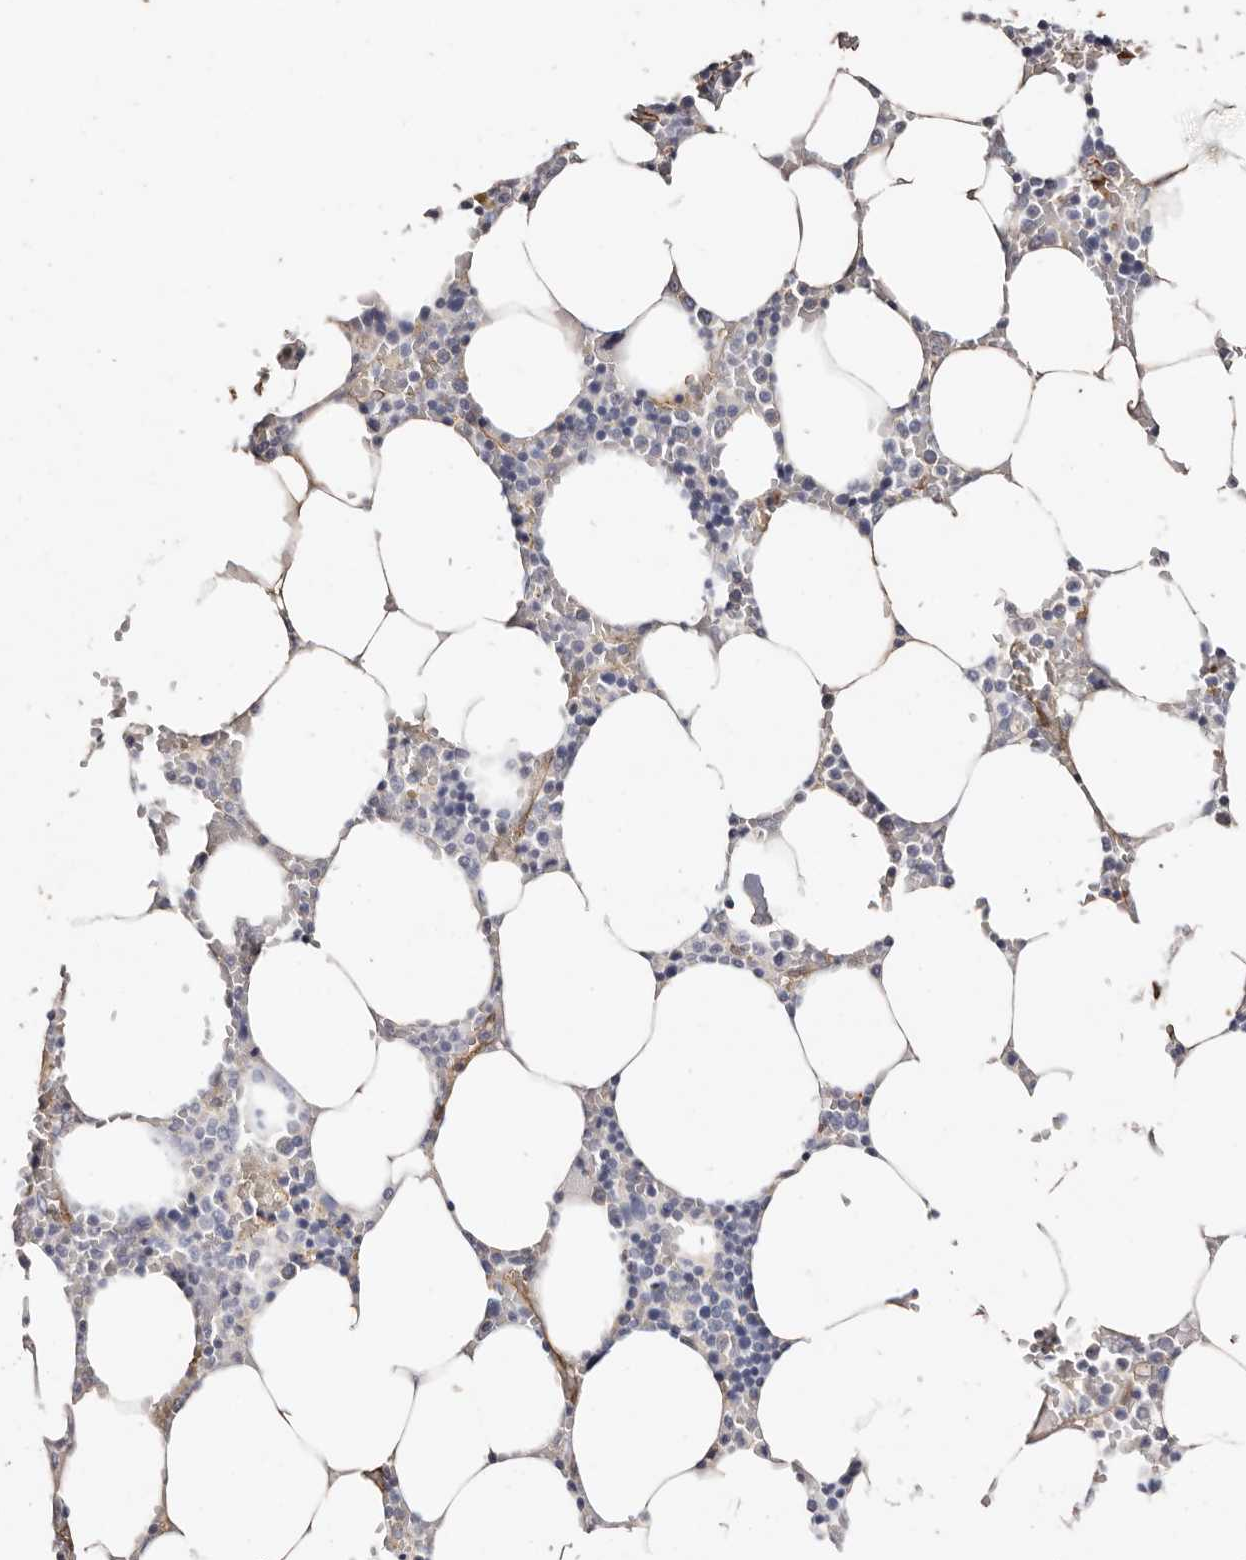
{"staining": {"intensity": "negative", "quantity": "none", "location": "none"}, "tissue": "bone marrow", "cell_type": "Hematopoietic cells", "image_type": "normal", "snomed": [{"axis": "morphology", "description": "Normal tissue, NOS"}, {"axis": "topography", "description": "Bone marrow"}], "caption": "A high-resolution micrograph shows immunohistochemistry (IHC) staining of unremarkable bone marrow, which exhibits no significant expression in hematopoietic cells.", "gene": "TGM2", "patient": {"sex": "male", "age": 70}}